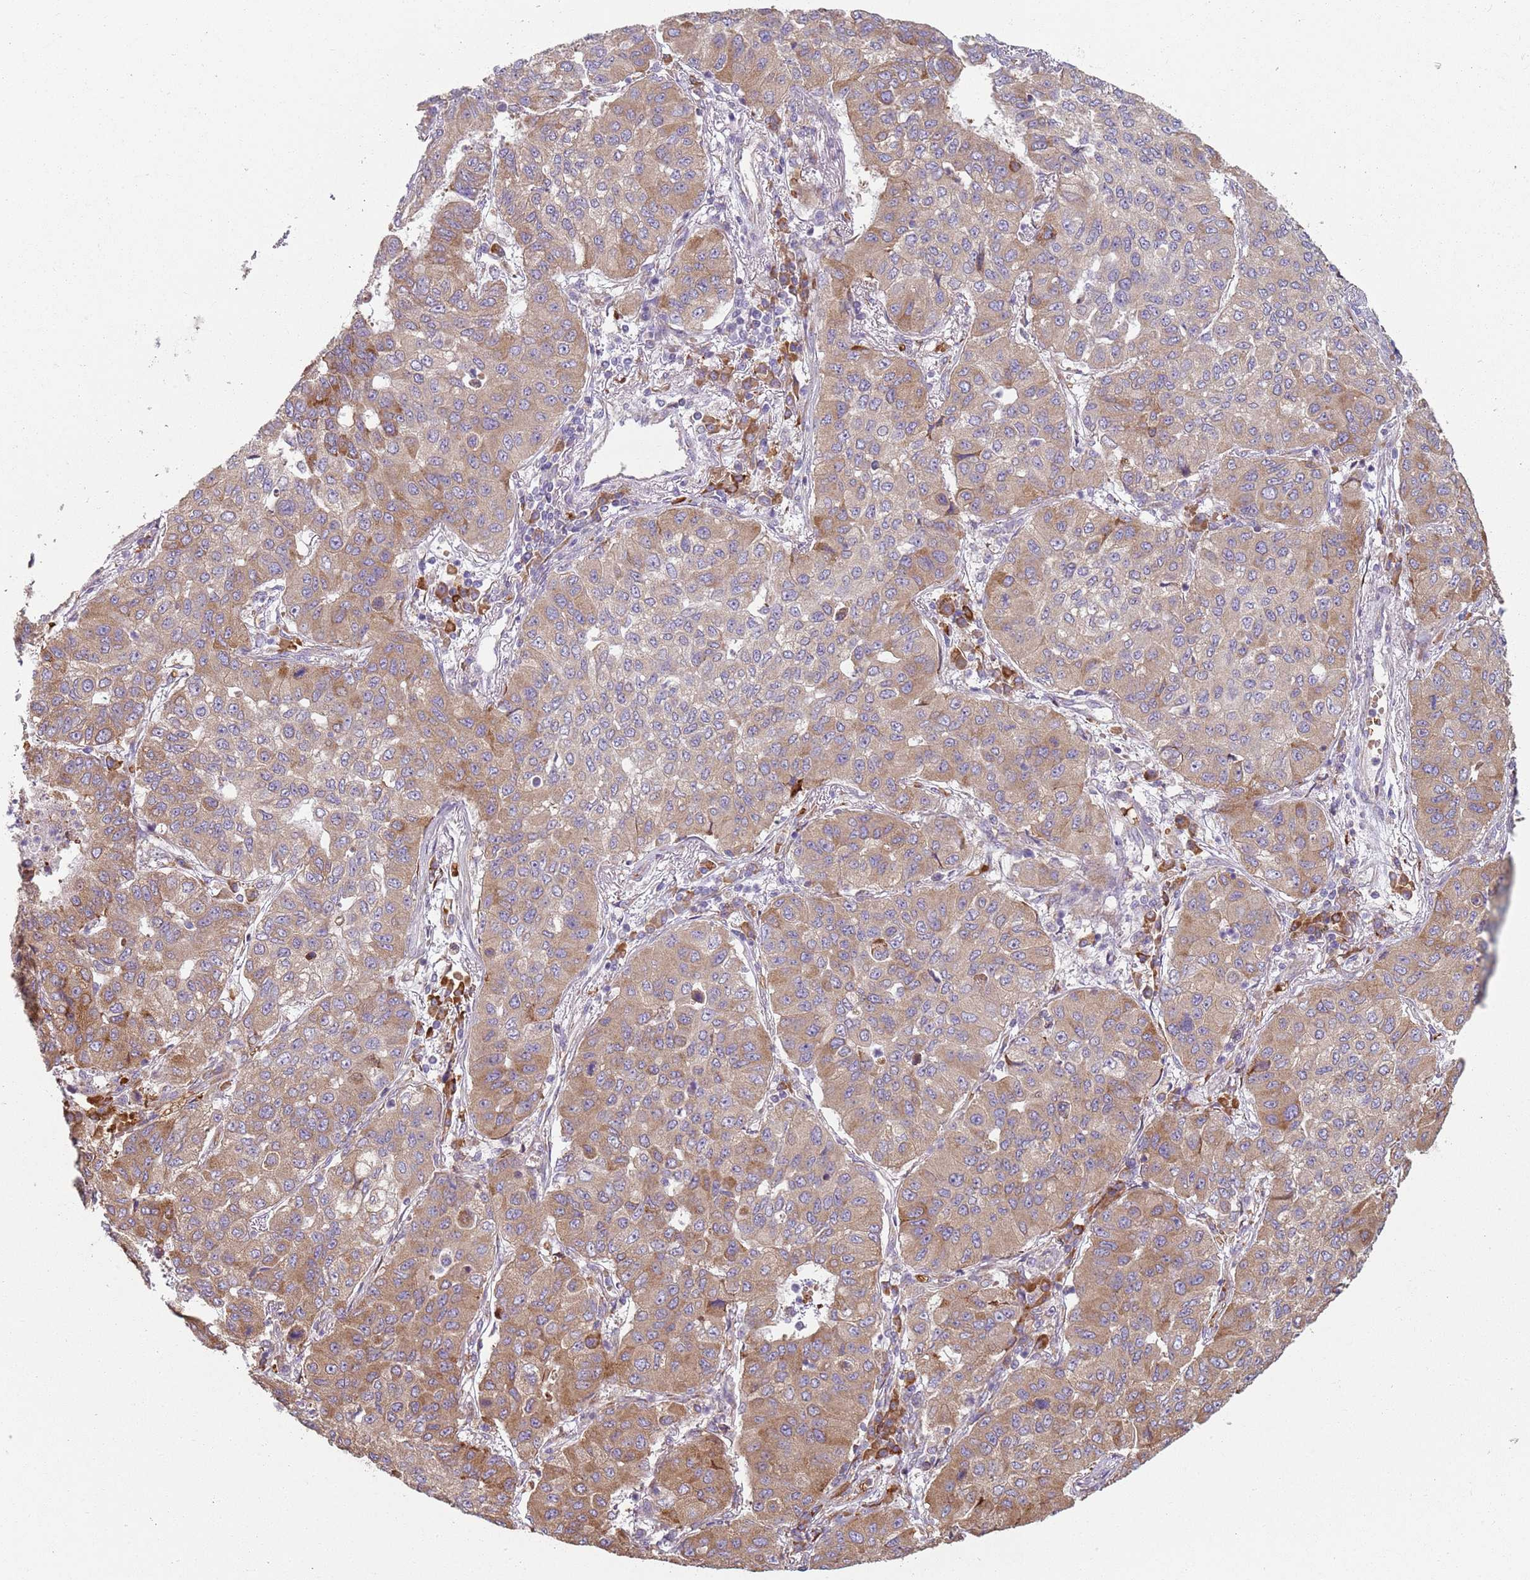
{"staining": {"intensity": "moderate", "quantity": "25%-75%", "location": "cytoplasmic/membranous"}, "tissue": "lung cancer", "cell_type": "Tumor cells", "image_type": "cancer", "snomed": [{"axis": "morphology", "description": "Squamous cell carcinoma, NOS"}, {"axis": "topography", "description": "Lung"}], "caption": "Human lung squamous cell carcinoma stained for a protein (brown) reveals moderate cytoplasmic/membranous positive staining in about 25%-75% of tumor cells.", "gene": "SPATA2", "patient": {"sex": "male", "age": 74}}